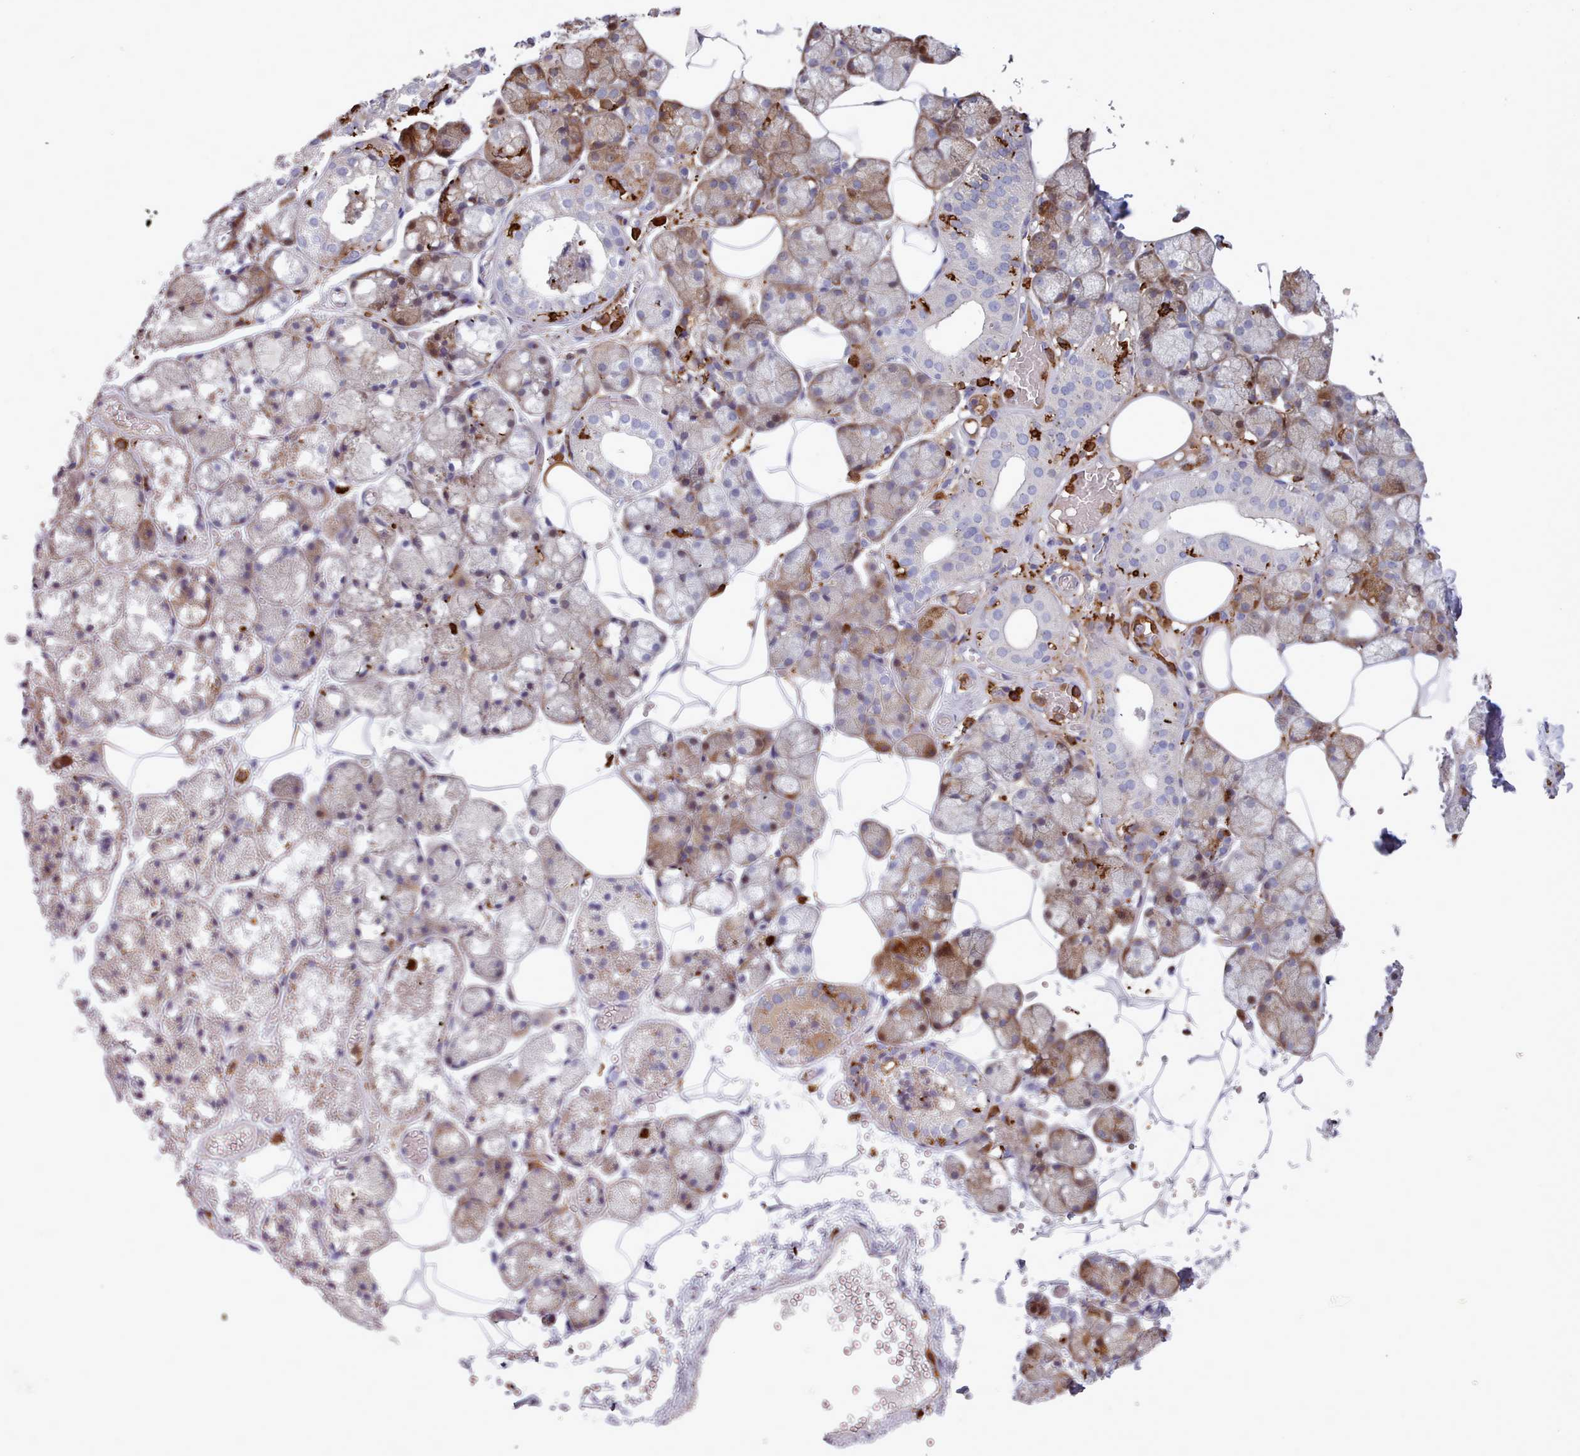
{"staining": {"intensity": "moderate", "quantity": "<25%", "location": "cytoplasmic/membranous"}, "tissue": "salivary gland", "cell_type": "Glandular cells", "image_type": "normal", "snomed": [{"axis": "morphology", "description": "Normal tissue, NOS"}, {"axis": "topography", "description": "Salivary gland"}], "caption": "Immunohistochemistry (IHC) (DAB (3,3'-diaminobenzidine)) staining of normal salivary gland shows moderate cytoplasmic/membranous protein positivity in approximately <25% of glandular cells.", "gene": "AIF1", "patient": {"sex": "male", "age": 62}}